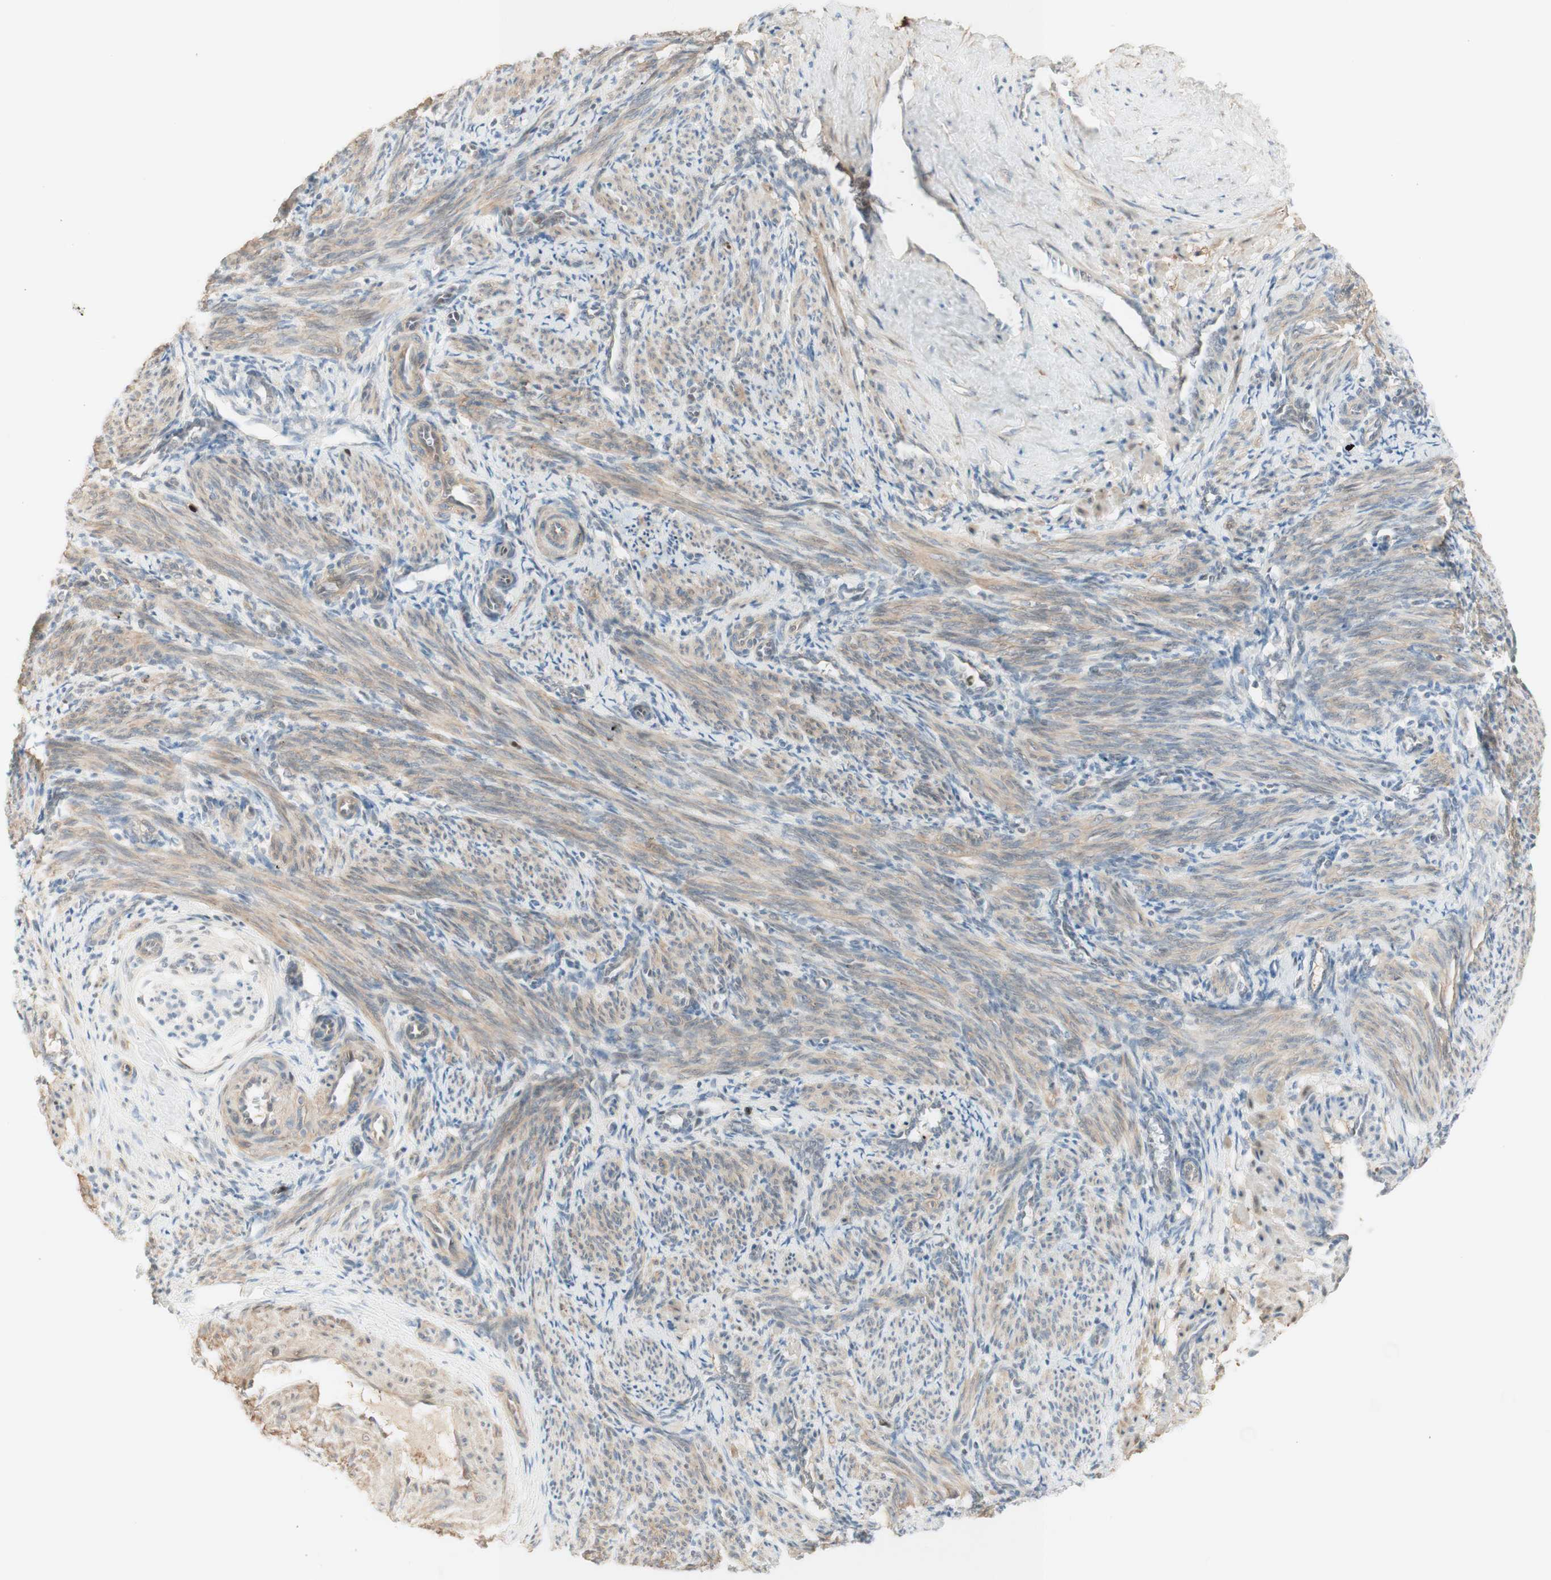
{"staining": {"intensity": "weak", "quantity": ">75%", "location": "cytoplasmic/membranous"}, "tissue": "smooth muscle", "cell_type": "Smooth muscle cells", "image_type": "normal", "snomed": [{"axis": "morphology", "description": "Normal tissue, NOS"}, {"axis": "topography", "description": "Endometrium"}], "caption": "The histopathology image displays immunohistochemical staining of unremarkable smooth muscle. There is weak cytoplasmic/membranous staining is seen in approximately >75% of smooth muscle cells.", "gene": "RFNG", "patient": {"sex": "female", "age": 33}}